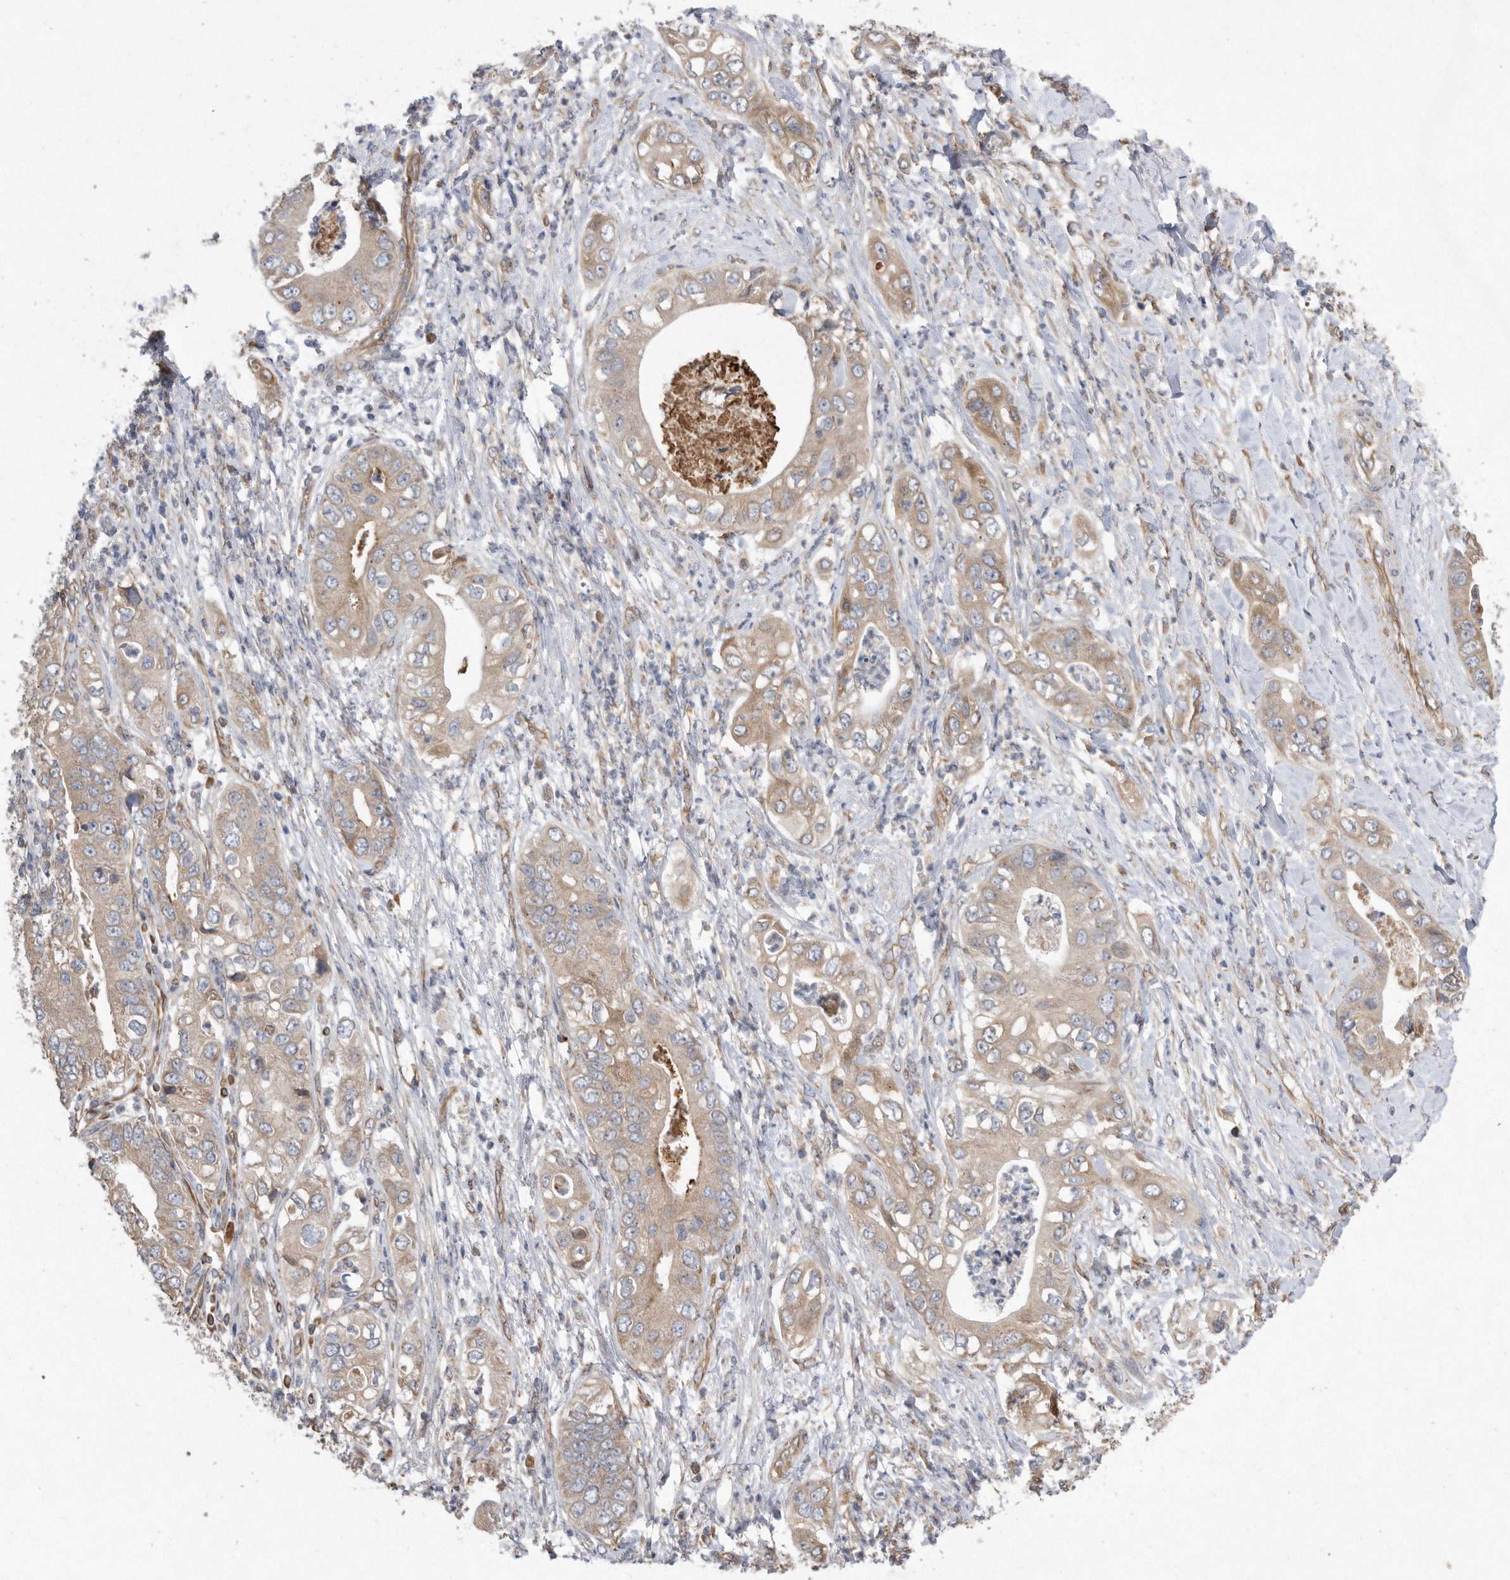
{"staining": {"intensity": "weak", "quantity": "25%-75%", "location": "cytoplasmic/membranous"}, "tissue": "pancreatic cancer", "cell_type": "Tumor cells", "image_type": "cancer", "snomed": [{"axis": "morphology", "description": "Adenocarcinoma, NOS"}, {"axis": "topography", "description": "Pancreas"}], "caption": "There is low levels of weak cytoplasmic/membranous staining in tumor cells of pancreatic adenocarcinoma, as demonstrated by immunohistochemical staining (brown color).", "gene": "PON2", "patient": {"sex": "female", "age": 78}}